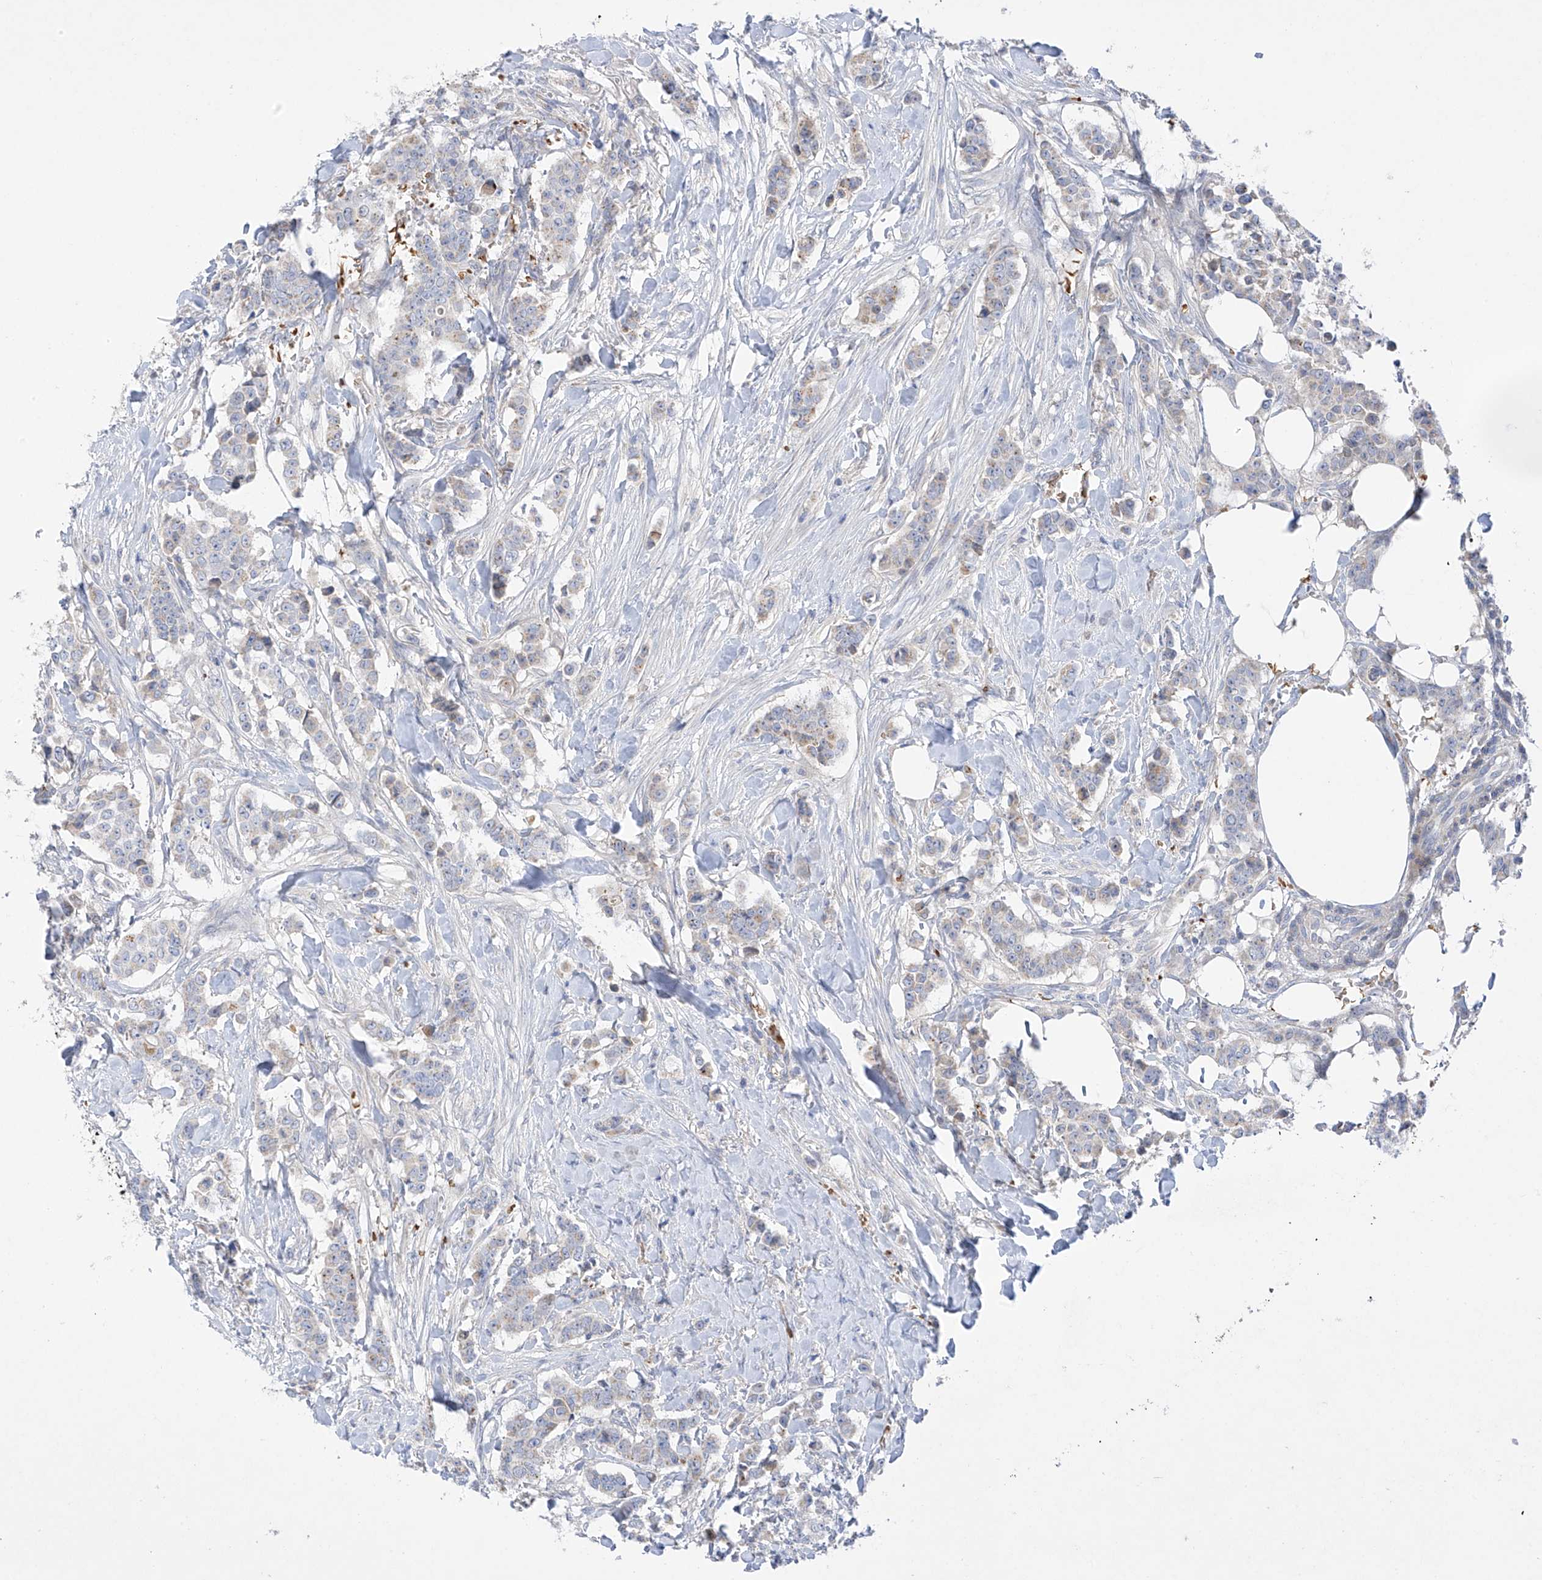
{"staining": {"intensity": "negative", "quantity": "none", "location": "none"}, "tissue": "breast cancer", "cell_type": "Tumor cells", "image_type": "cancer", "snomed": [{"axis": "morphology", "description": "Duct carcinoma"}, {"axis": "topography", "description": "Breast"}], "caption": "Immunohistochemistry (IHC) micrograph of neoplastic tissue: breast invasive ductal carcinoma stained with DAB shows no significant protein positivity in tumor cells.", "gene": "METTL18", "patient": {"sex": "female", "age": 40}}